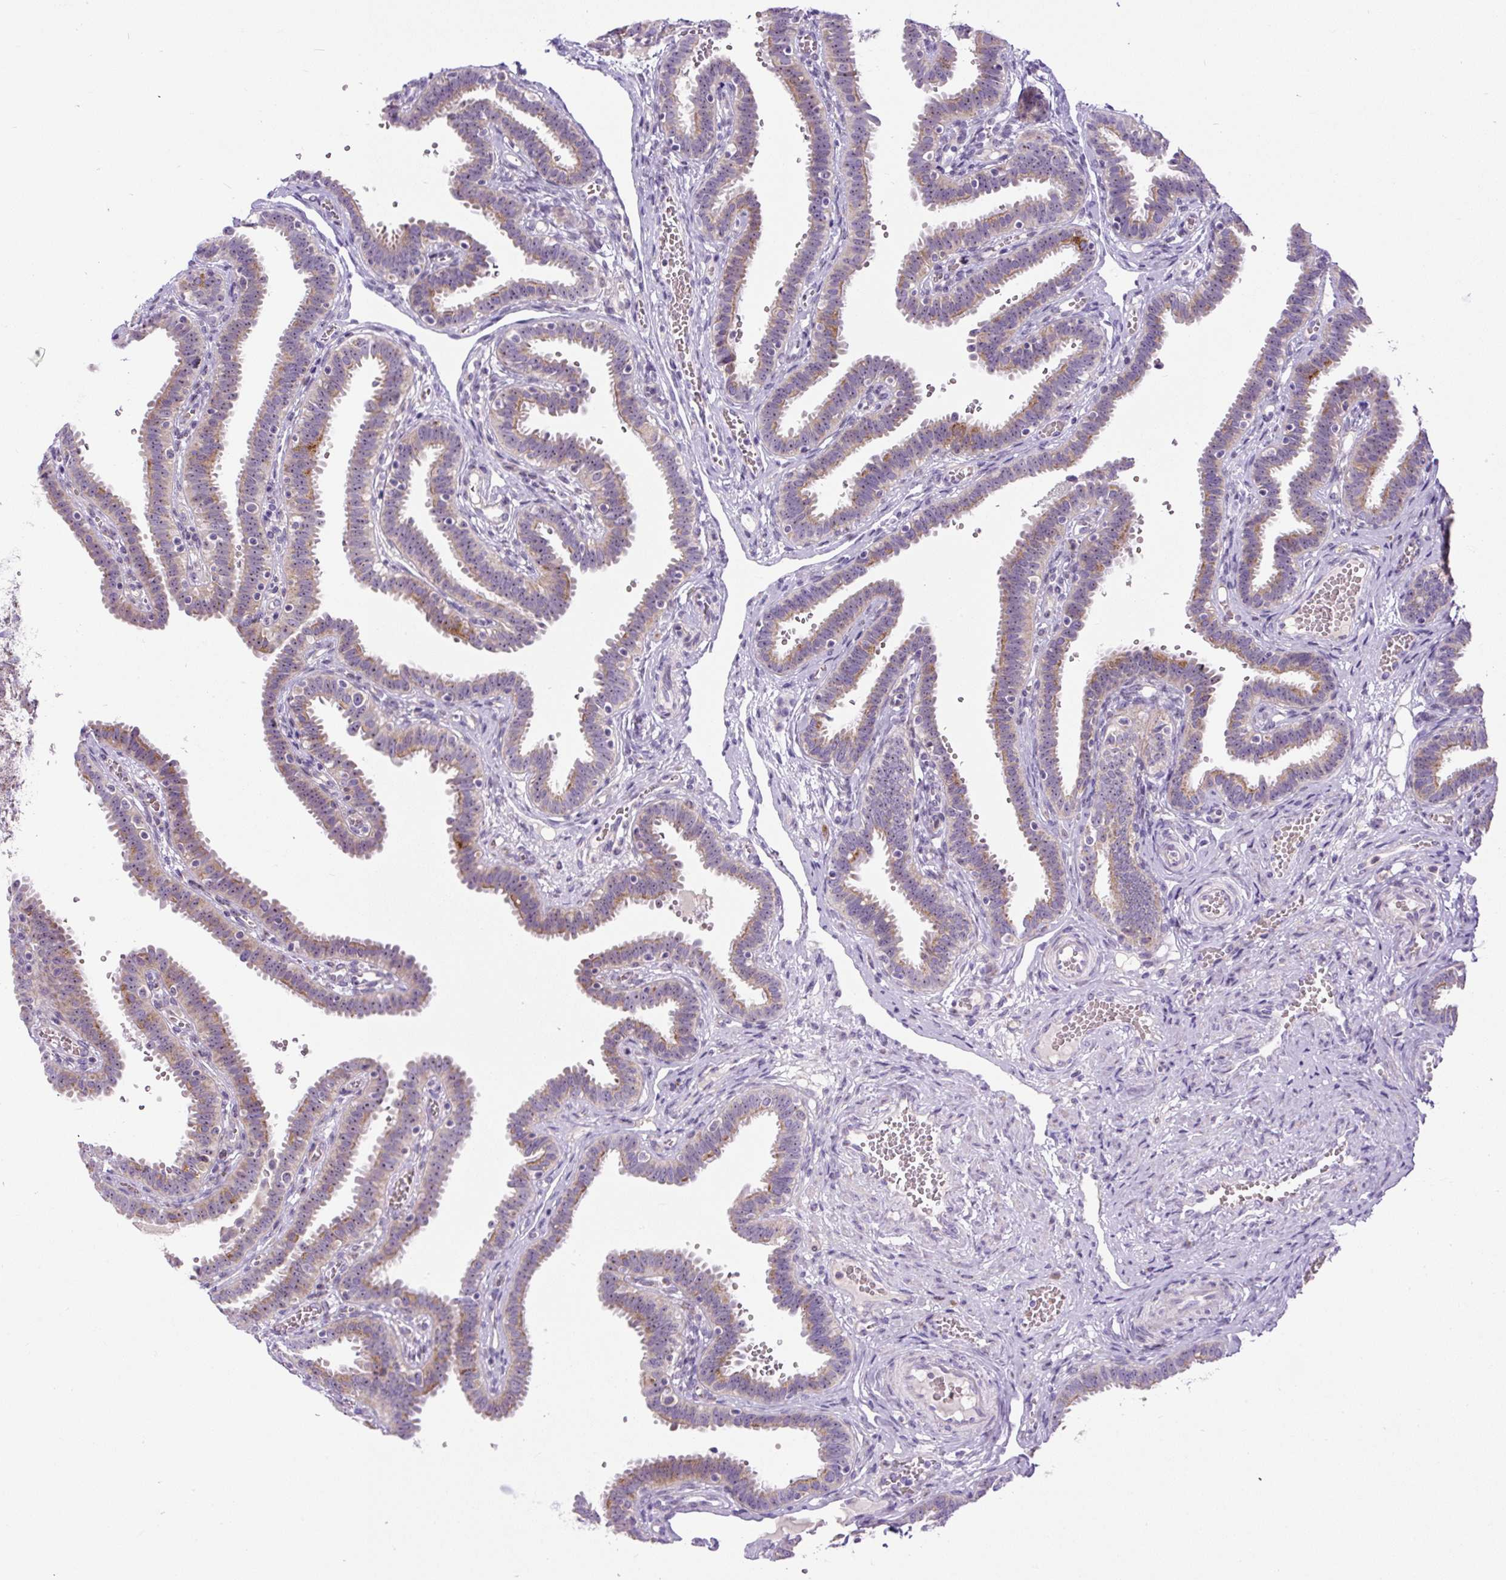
{"staining": {"intensity": "moderate", "quantity": "25%-75%", "location": "cytoplasmic/membranous"}, "tissue": "fallopian tube", "cell_type": "Glandular cells", "image_type": "normal", "snomed": [{"axis": "morphology", "description": "Normal tissue, NOS"}, {"axis": "topography", "description": "Fallopian tube"}], "caption": "This photomicrograph exhibits benign fallopian tube stained with immunohistochemistry to label a protein in brown. The cytoplasmic/membranous of glandular cells show moderate positivity for the protein. Nuclei are counter-stained blue.", "gene": "ZNF596", "patient": {"sex": "female", "age": 37}}